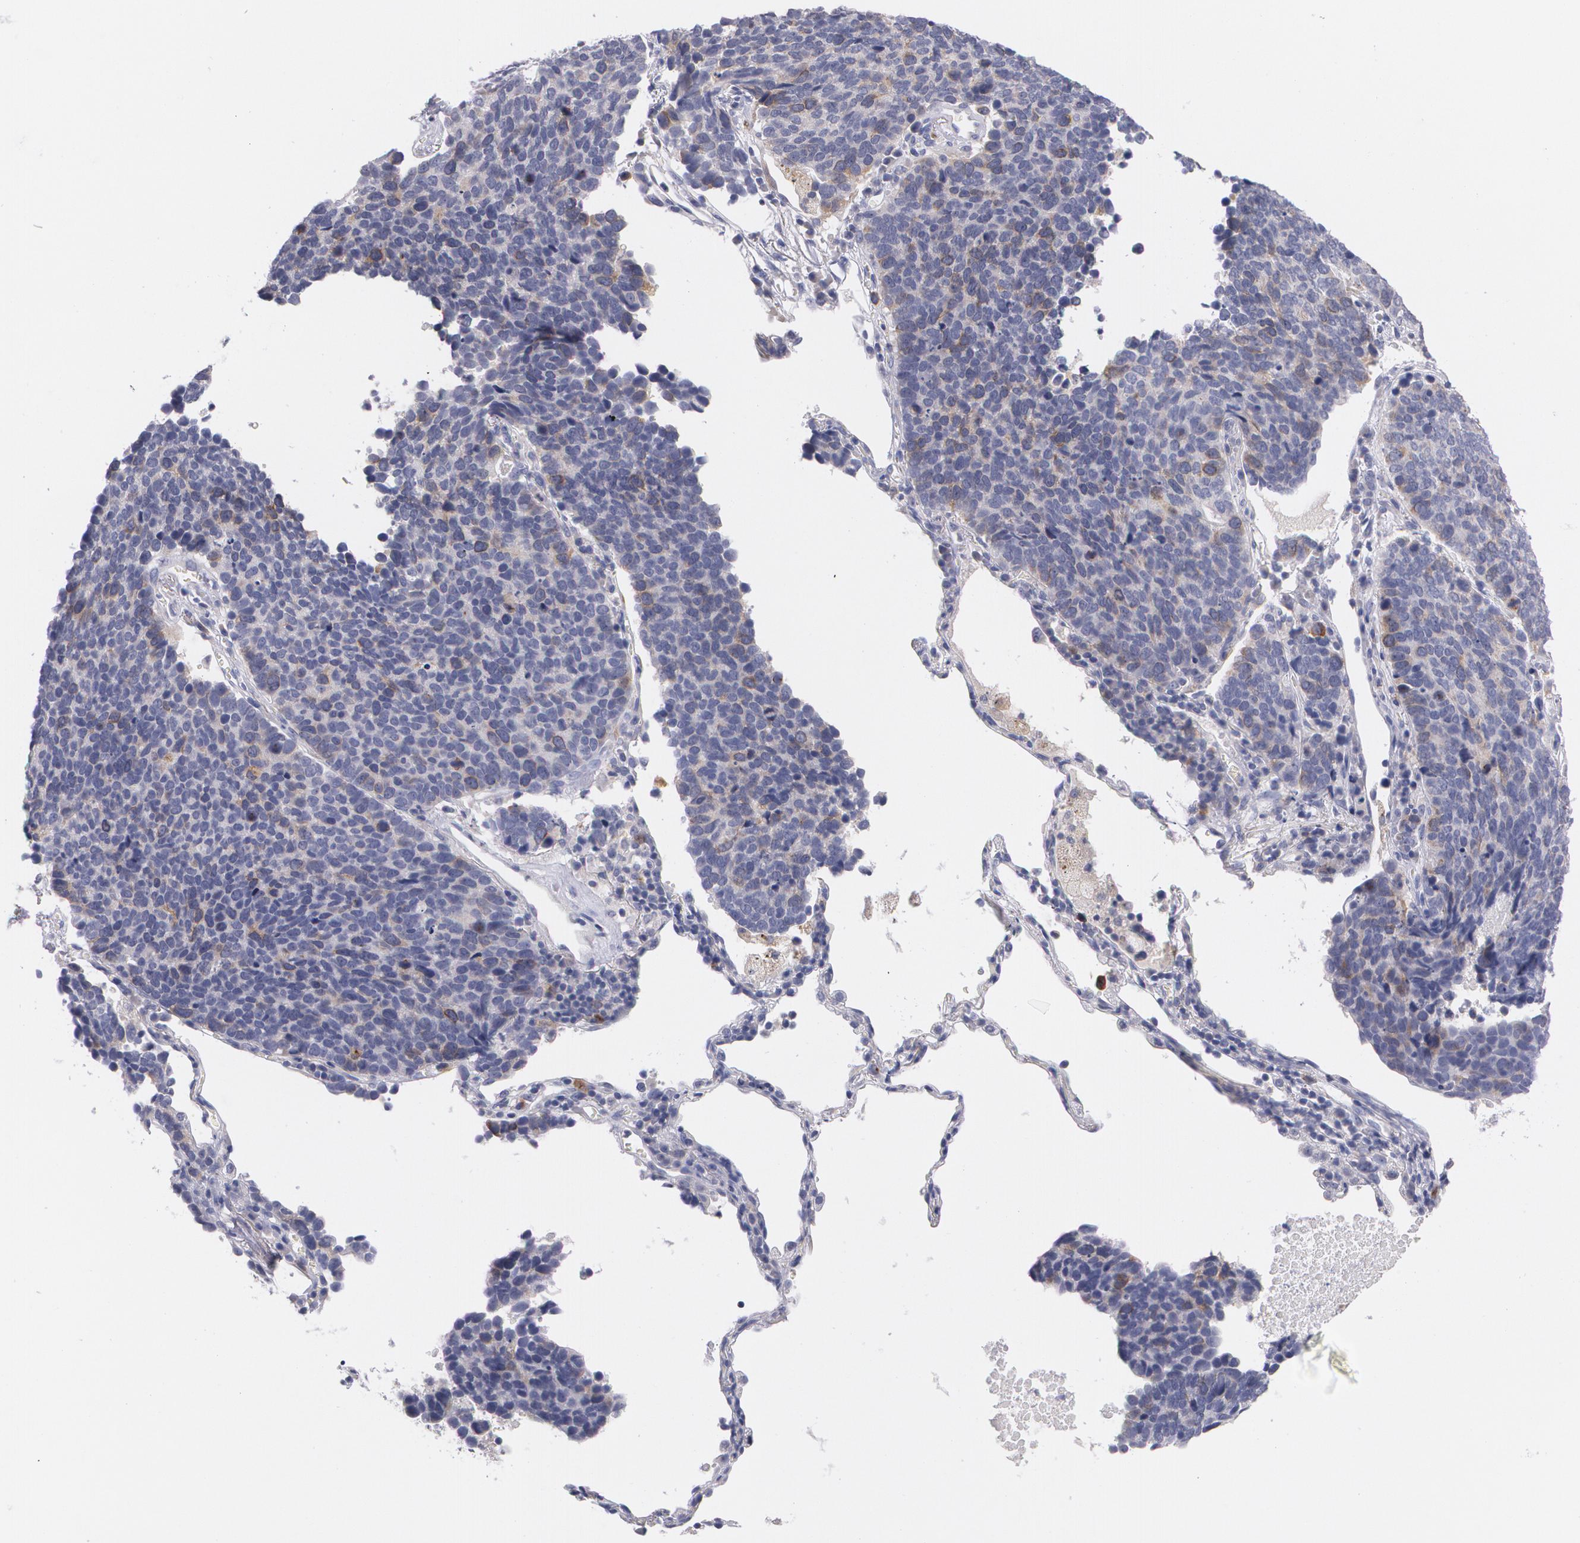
{"staining": {"intensity": "moderate", "quantity": "<25%", "location": "cytoplasmic/membranous"}, "tissue": "lung cancer", "cell_type": "Tumor cells", "image_type": "cancer", "snomed": [{"axis": "morphology", "description": "Neoplasm, malignant, NOS"}, {"axis": "topography", "description": "Lung"}], "caption": "Lung cancer stained with a brown dye displays moderate cytoplasmic/membranous positive staining in approximately <25% of tumor cells.", "gene": "HMMR", "patient": {"sex": "female", "age": 75}}